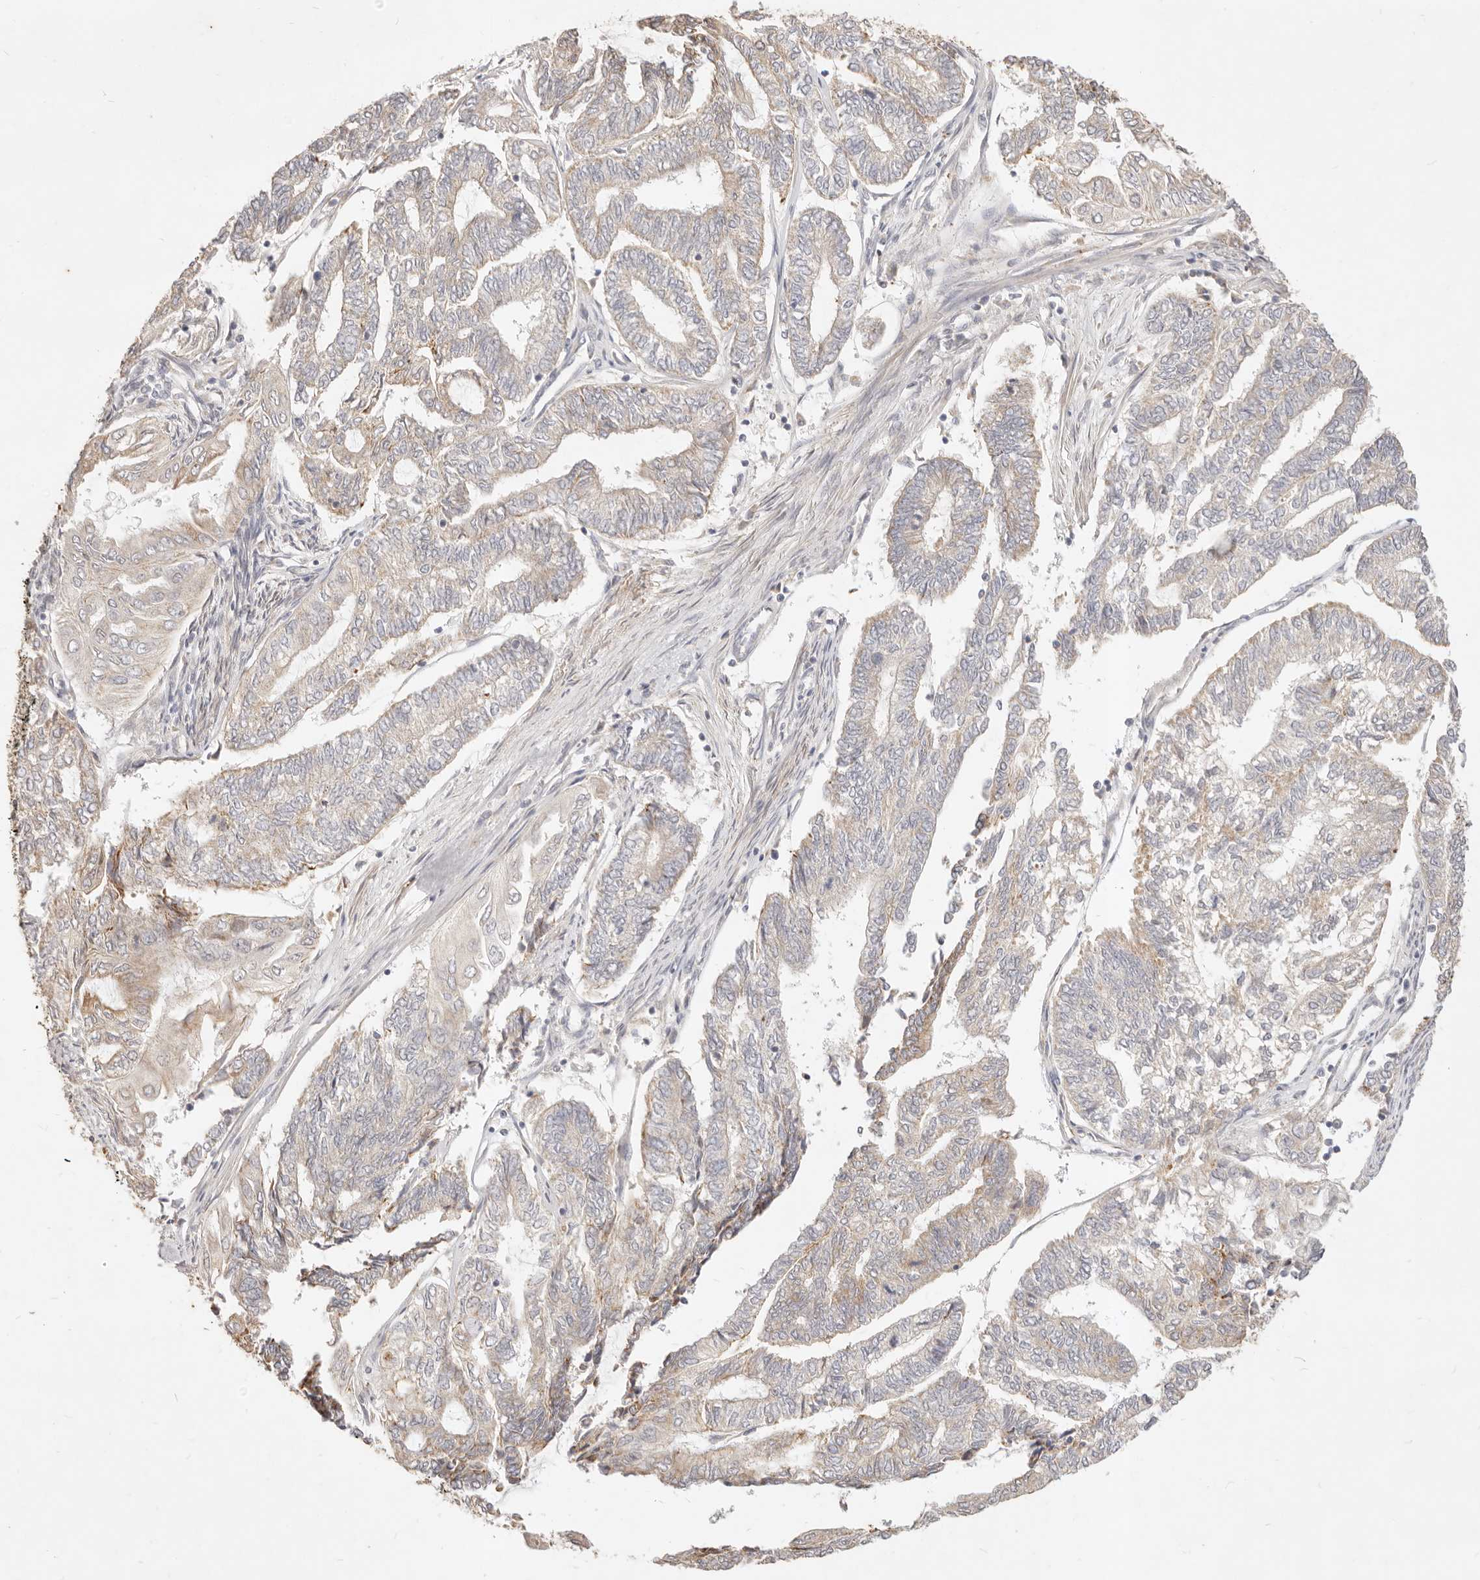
{"staining": {"intensity": "weak", "quantity": "<25%", "location": "cytoplasmic/membranous"}, "tissue": "endometrial cancer", "cell_type": "Tumor cells", "image_type": "cancer", "snomed": [{"axis": "morphology", "description": "Adenocarcinoma, NOS"}, {"axis": "topography", "description": "Uterus"}, {"axis": "topography", "description": "Endometrium"}], "caption": "Tumor cells show no significant positivity in endometrial cancer (adenocarcinoma). (IHC, brightfield microscopy, high magnification).", "gene": "RUBCNL", "patient": {"sex": "female", "age": 70}}